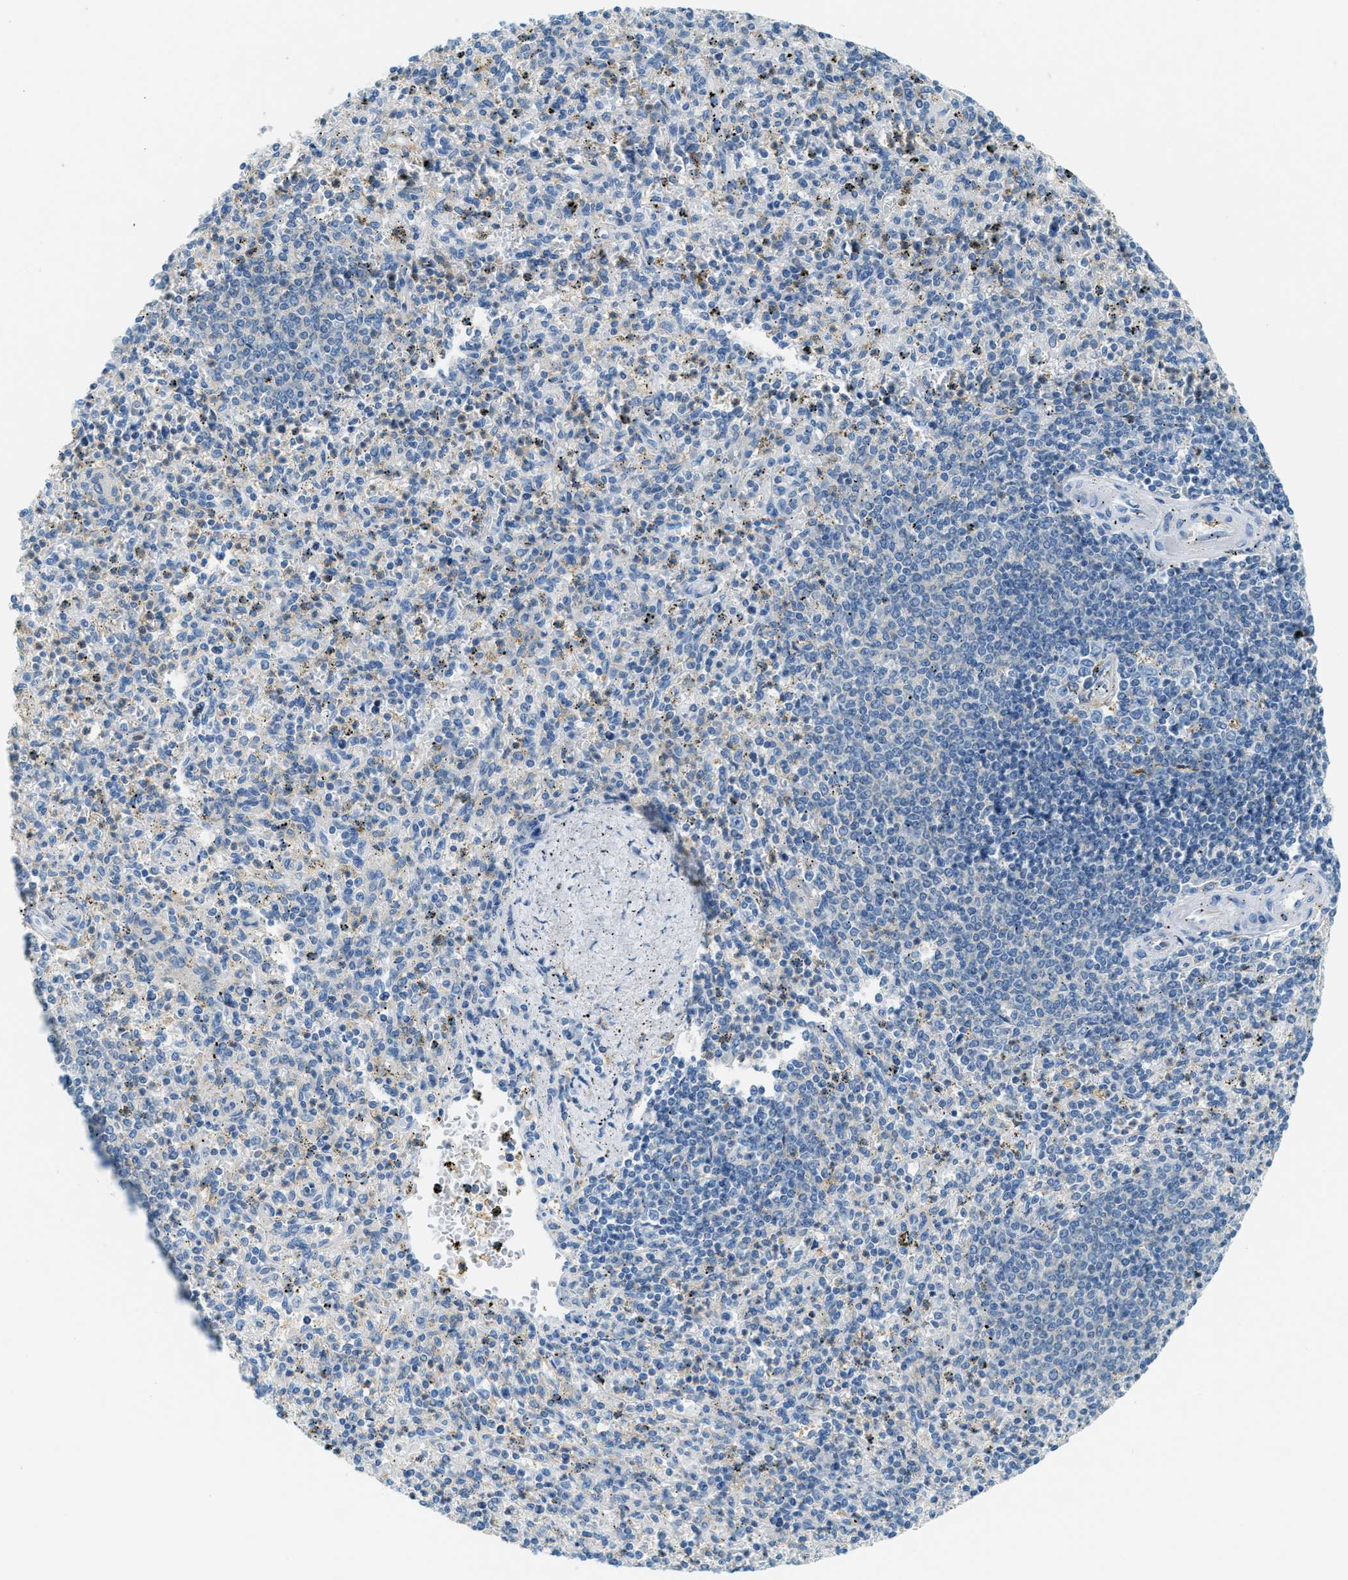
{"staining": {"intensity": "moderate", "quantity": "<25%", "location": "cytoplasmic/membranous"}, "tissue": "spleen", "cell_type": "Cells in red pulp", "image_type": "normal", "snomed": [{"axis": "morphology", "description": "Normal tissue, NOS"}, {"axis": "topography", "description": "Spleen"}], "caption": "The micrograph exhibits immunohistochemical staining of unremarkable spleen. There is moderate cytoplasmic/membranous positivity is seen in approximately <25% of cells in red pulp. The protein is shown in brown color, while the nuclei are stained blue.", "gene": "MATCAP2", "patient": {"sex": "male", "age": 72}}